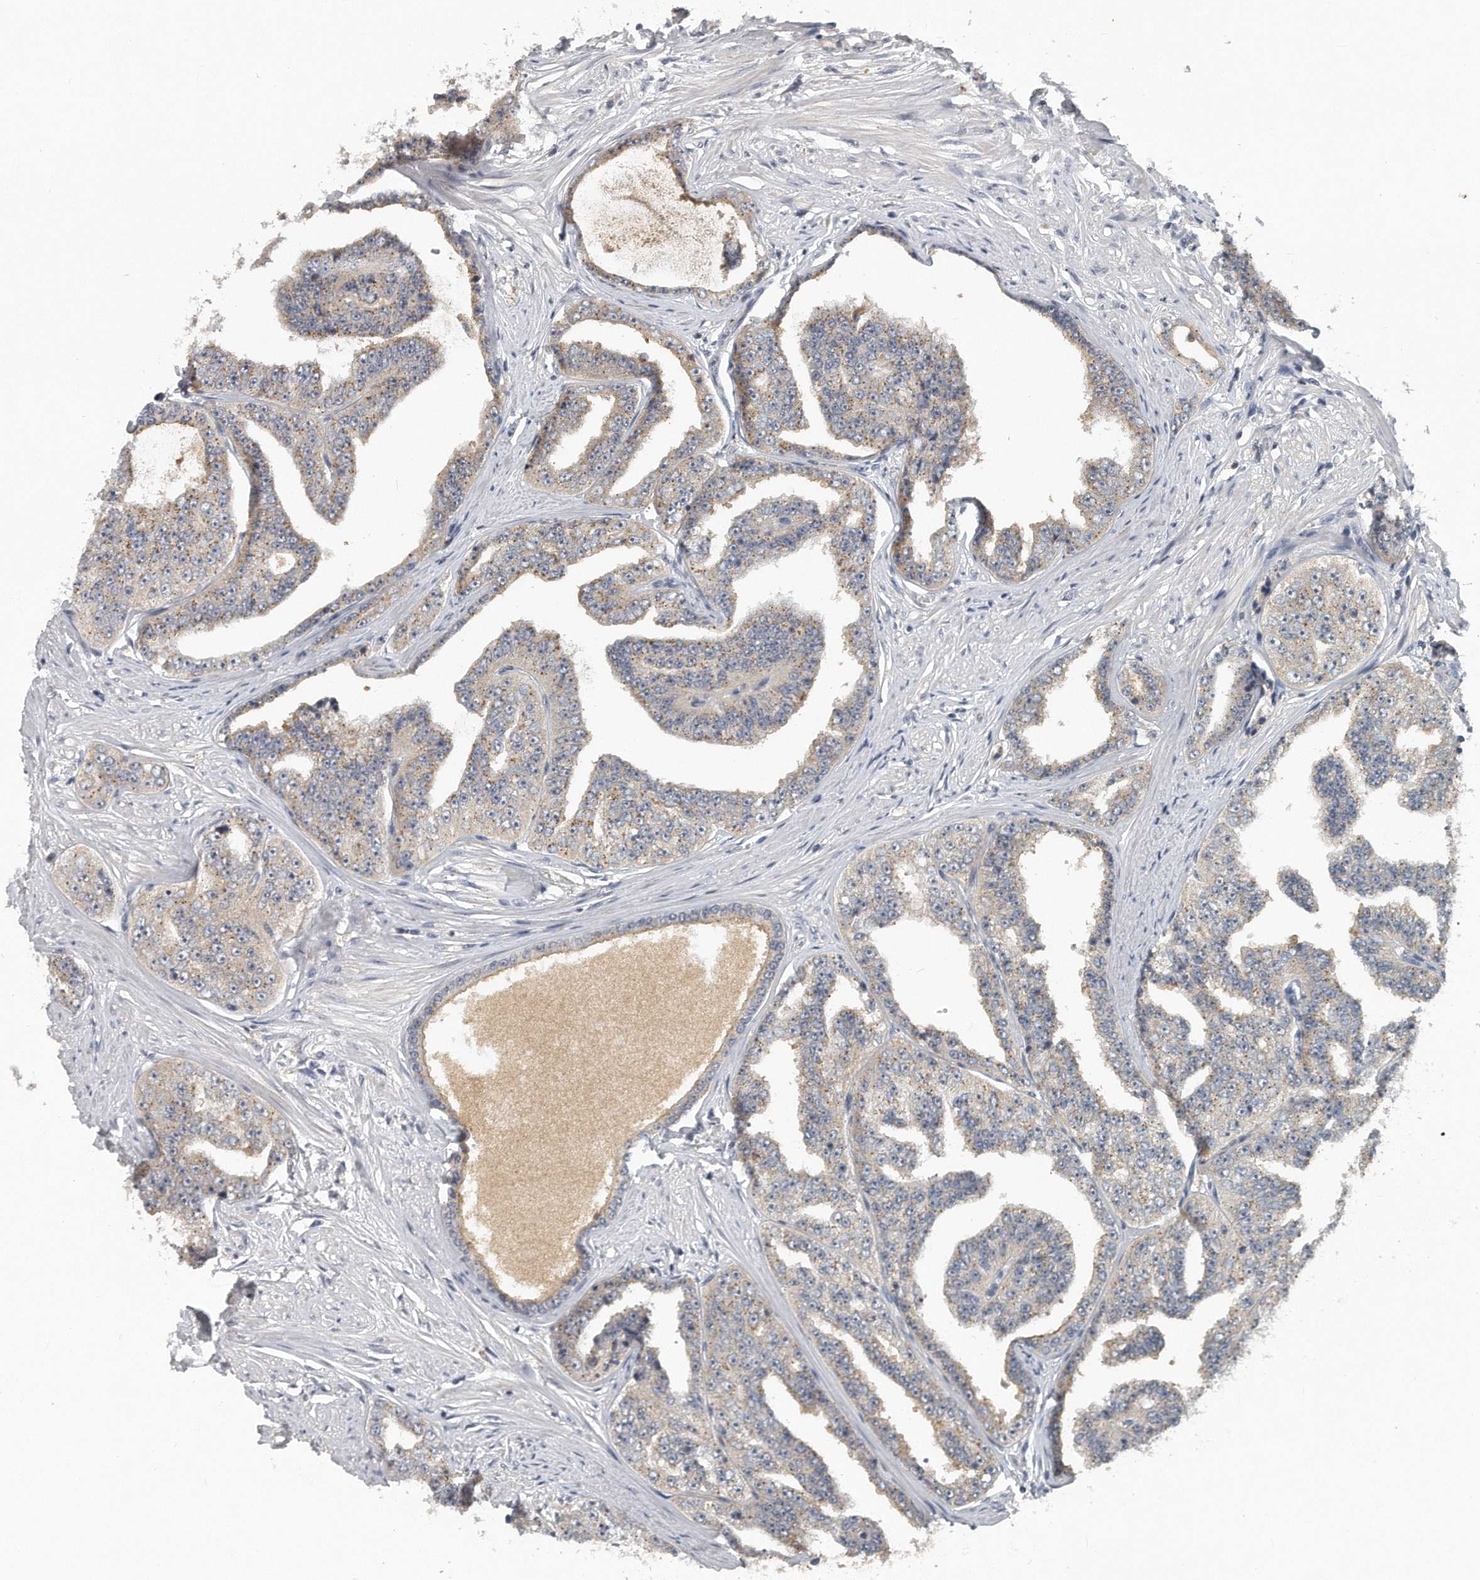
{"staining": {"intensity": "weak", "quantity": "<25%", "location": "cytoplasmic/membranous"}, "tissue": "prostate cancer", "cell_type": "Tumor cells", "image_type": "cancer", "snomed": [{"axis": "morphology", "description": "Adenocarcinoma, High grade"}, {"axis": "topography", "description": "Prostate"}], "caption": "Tumor cells are negative for protein expression in human prostate cancer (adenocarcinoma (high-grade)).", "gene": "TRAPPC14", "patient": {"sex": "male", "age": 71}}